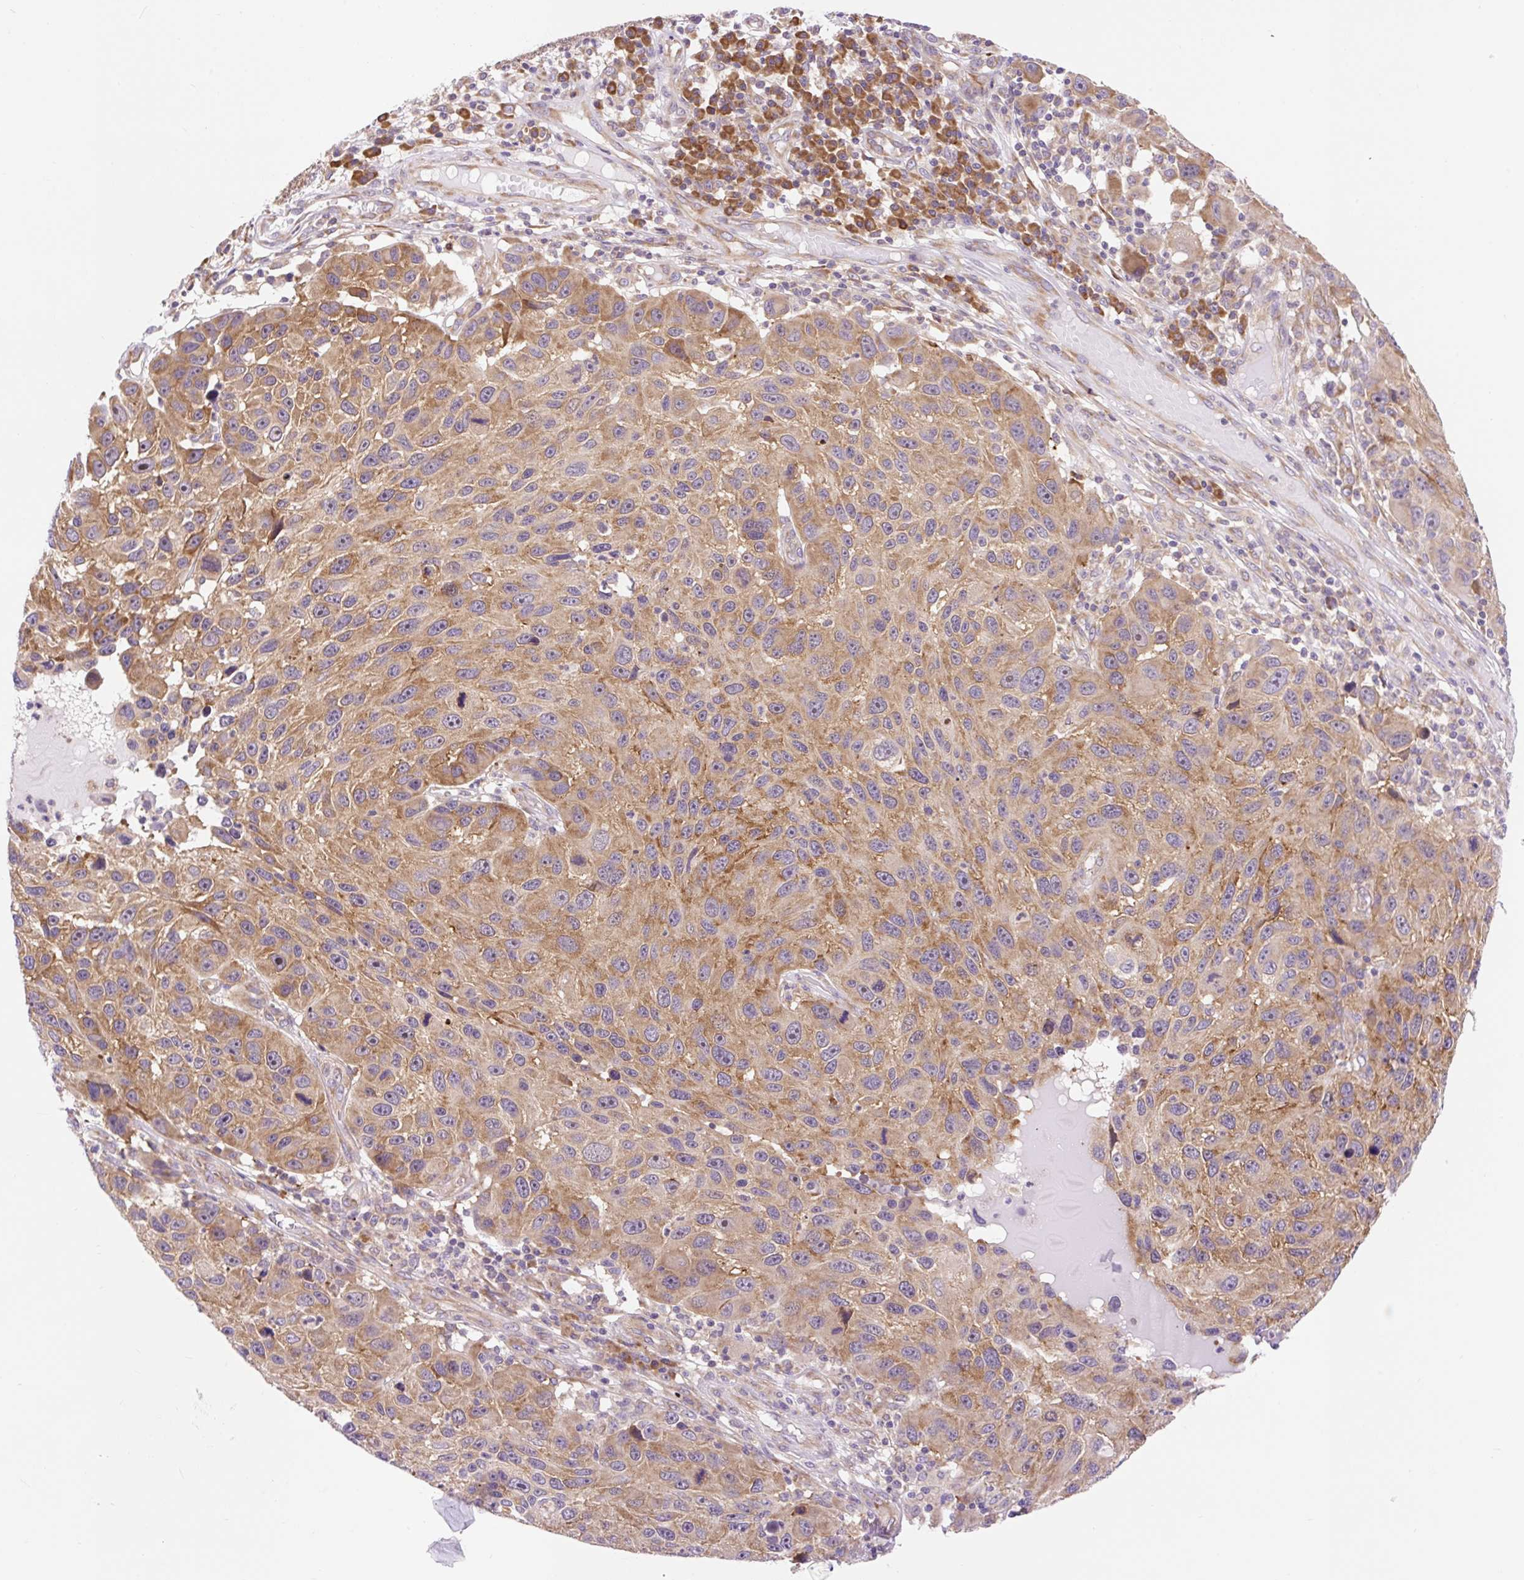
{"staining": {"intensity": "moderate", "quantity": ">75%", "location": "cytoplasmic/membranous"}, "tissue": "melanoma", "cell_type": "Tumor cells", "image_type": "cancer", "snomed": [{"axis": "morphology", "description": "Malignant melanoma, NOS"}, {"axis": "topography", "description": "Skin"}], "caption": "IHC image of neoplastic tissue: human melanoma stained using immunohistochemistry shows medium levels of moderate protein expression localized specifically in the cytoplasmic/membranous of tumor cells, appearing as a cytoplasmic/membranous brown color.", "gene": "GPR45", "patient": {"sex": "male", "age": 53}}